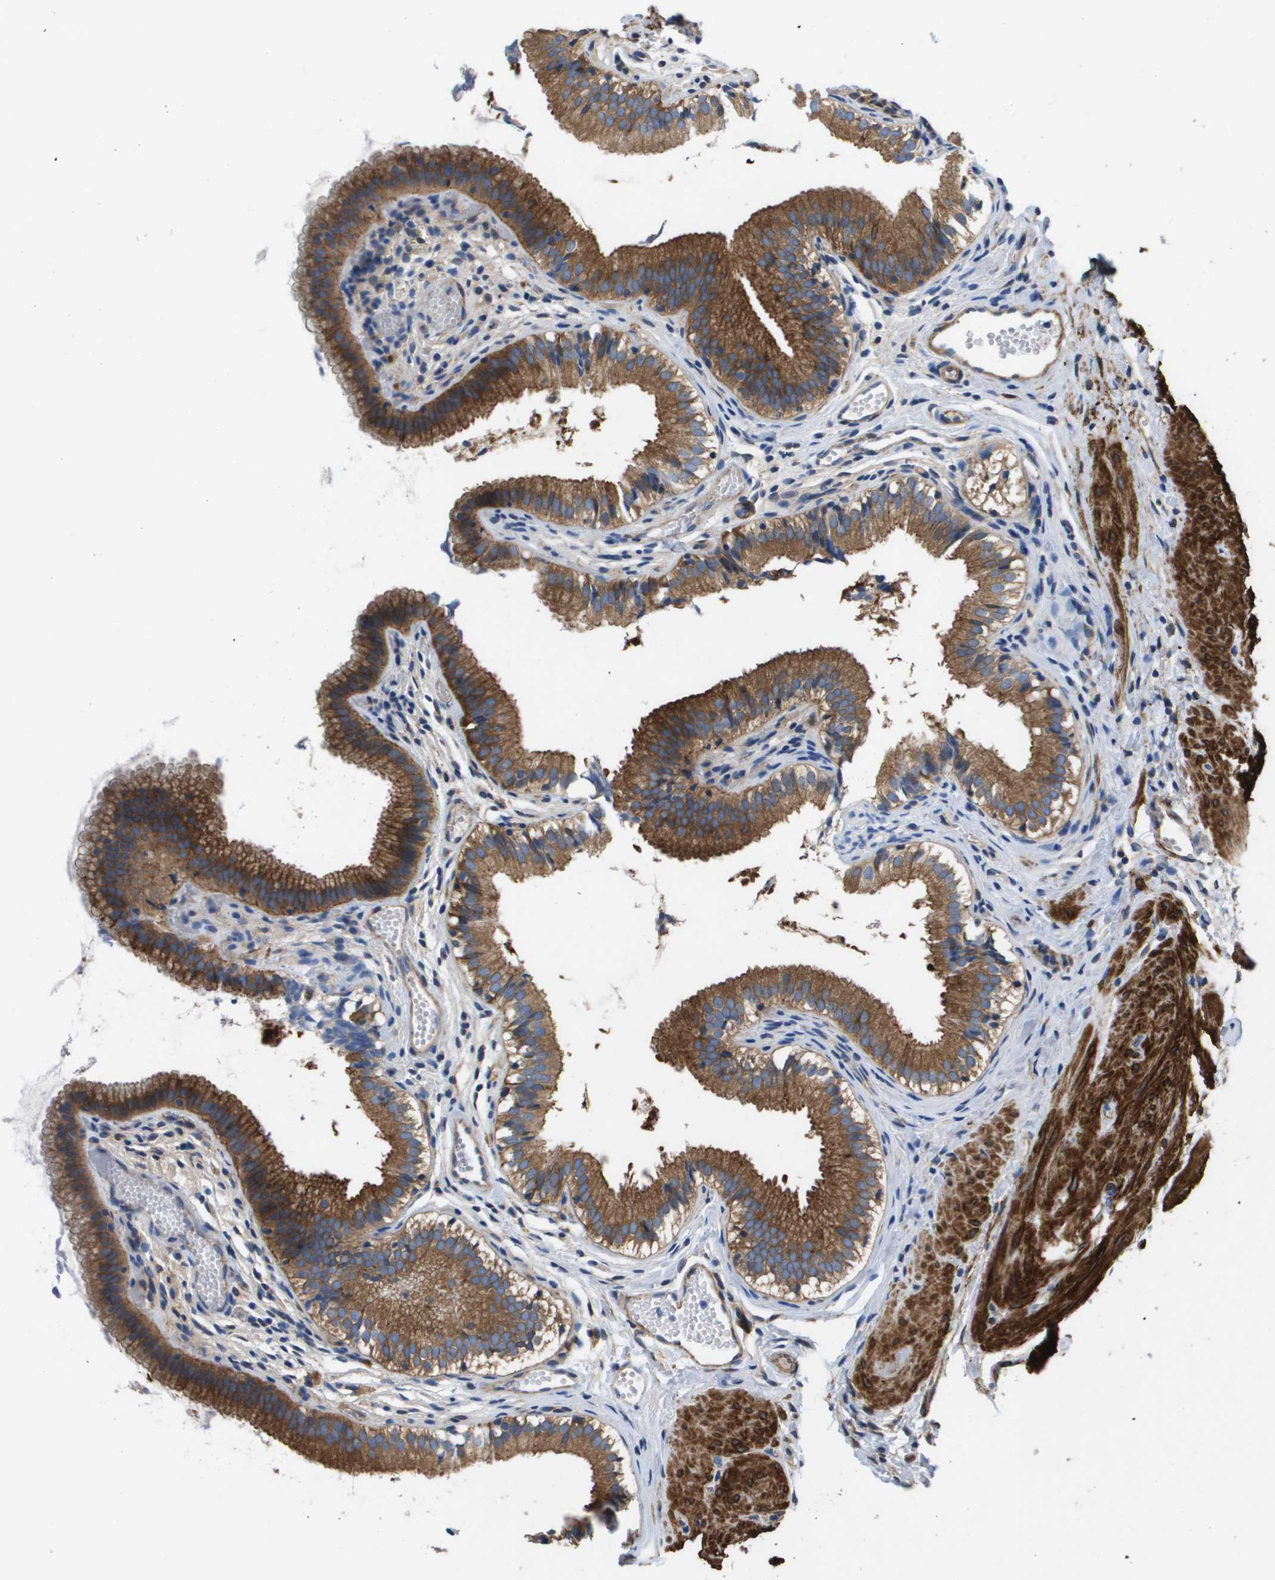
{"staining": {"intensity": "moderate", "quantity": ">75%", "location": "cytoplasmic/membranous"}, "tissue": "gallbladder", "cell_type": "Glandular cells", "image_type": "normal", "snomed": [{"axis": "morphology", "description": "Normal tissue, NOS"}, {"axis": "topography", "description": "Gallbladder"}], "caption": "Immunohistochemical staining of benign gallbladder demonstrates medium levels of moderate cytoplasmic/membranous staining in approximately >75% of glandular cells.", "gene": "LPP", "patient": {"sex": "female", "age": 26}}